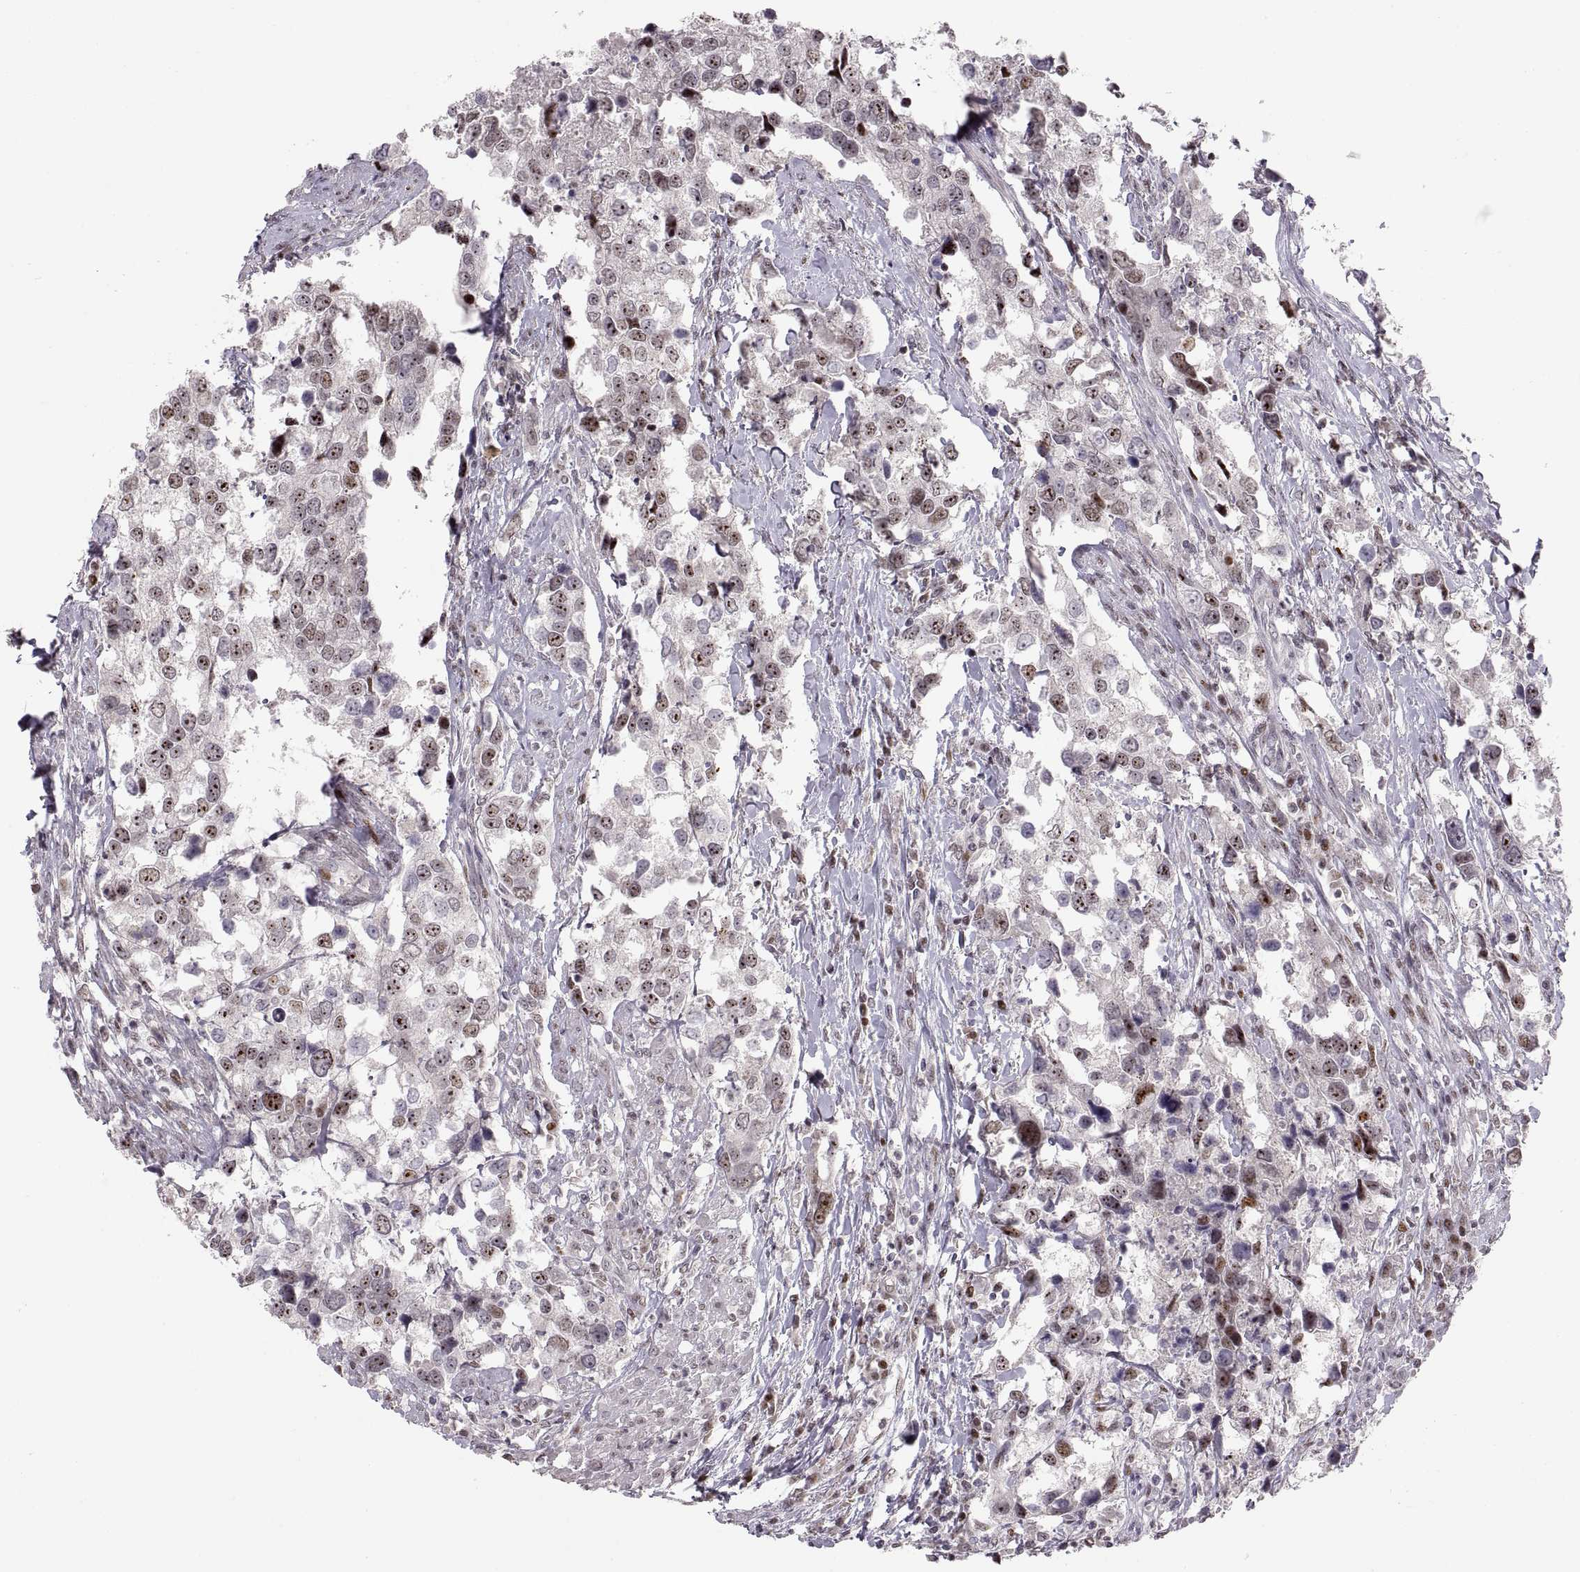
{"staining": {"intensity": "moderate", "quantity": ">75%", "location": "nuclear"}, "tissue": "urothelial cancer", "cell_type": "Tumor cells", "image_type": "cancer", "snomed": [{"axis": "morphology", "description": "Urothelial carcinoma, NOS"}, {"axis": "morphology", "description": "Urothelial carcinoma, High grade"}, {"axis": "topography", "description": "Urinary bladder"}], "caption": "Brown immunohistochemical staining in urothelial carcinoma (high-grade) exhibits moderate nuclear expression in approximately >75% of tumor cells.", "gene": "SNAI1", "patient": {"sex": "male", "age": 63}}